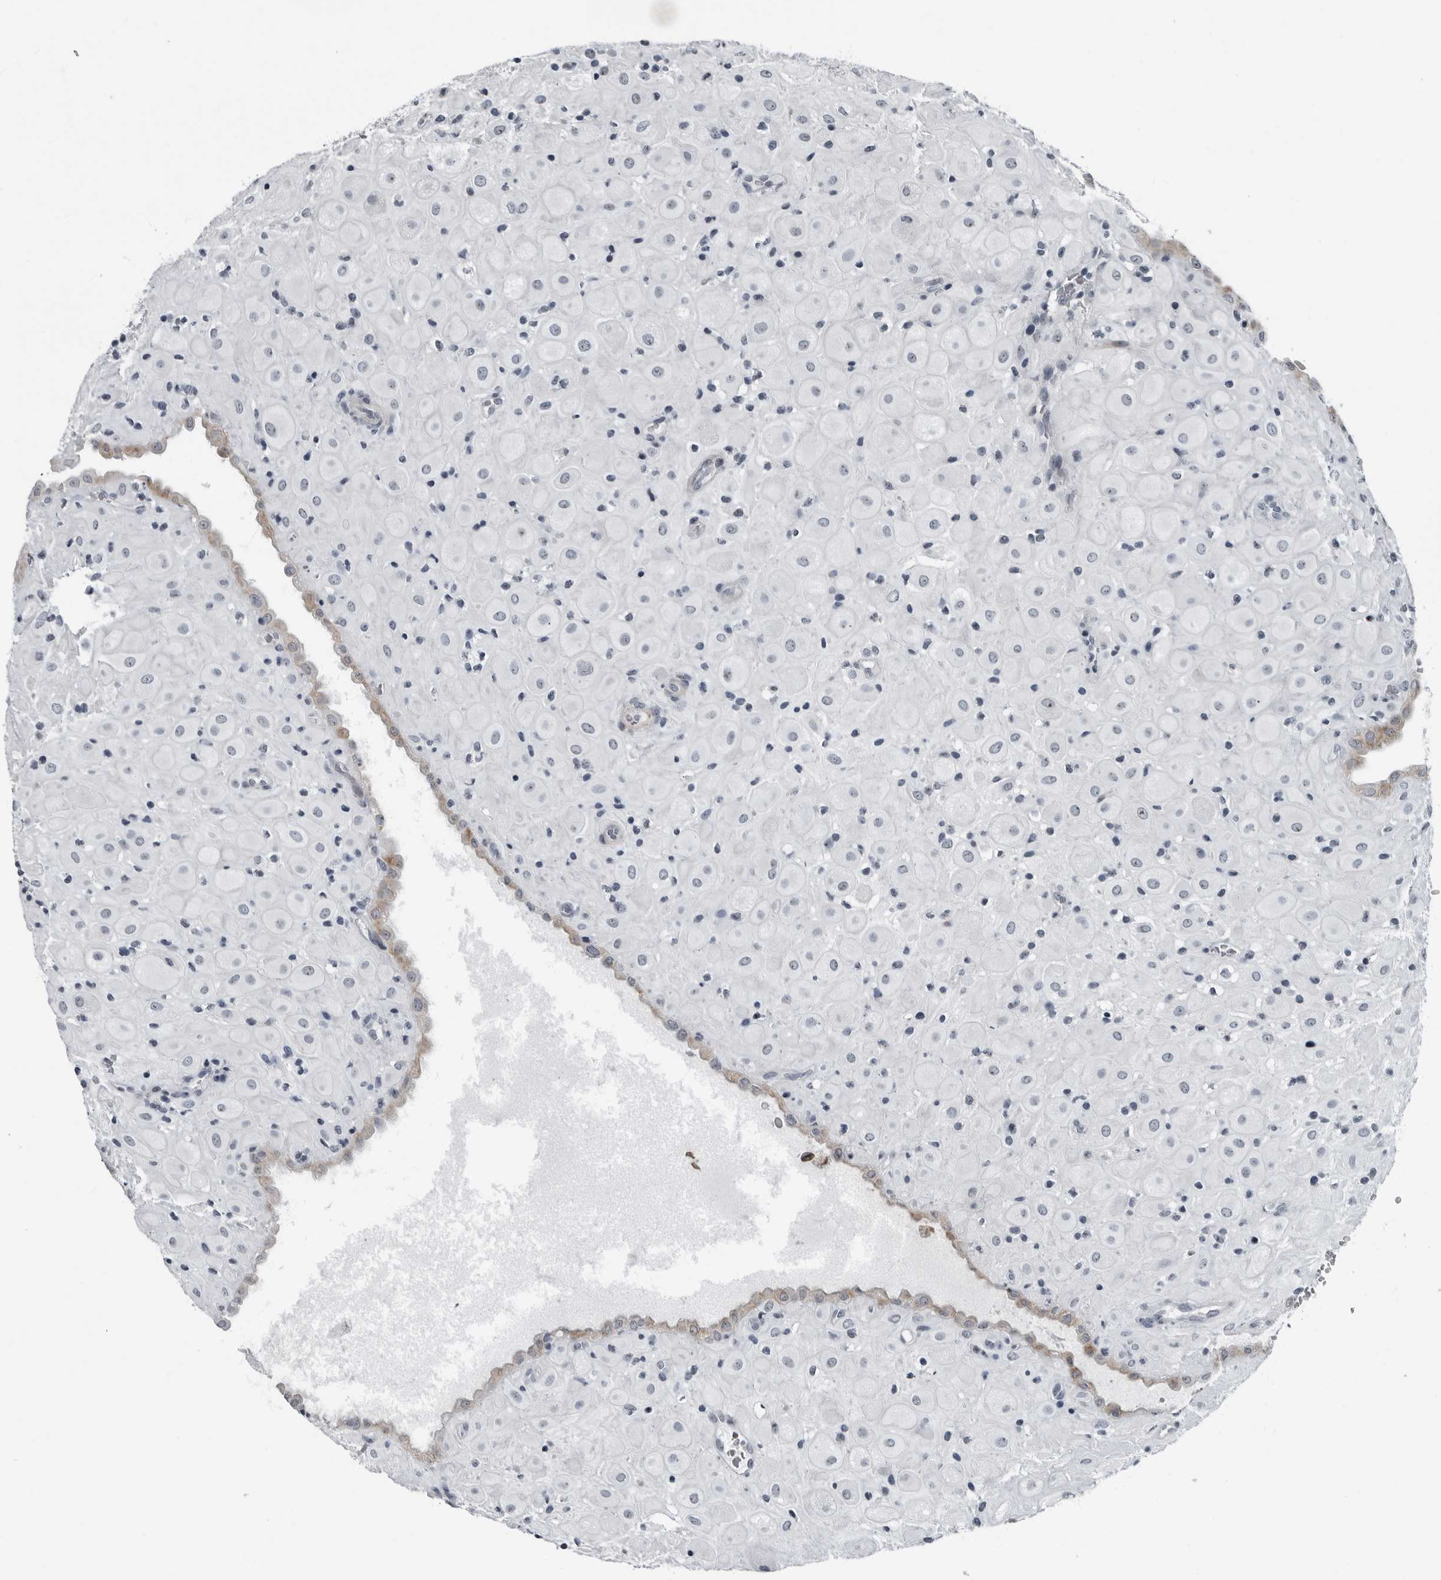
{"staining": {"intensity": "weak", "quantity": "<25%", "location": "cytoplasmic/membranous"}, "tissue": "placenta", "cell_type": "Decidual cells", "image_type": "normal", "snomed": [{"axis": "morphology", "description": "Normal tissue, NOS"}, {"axis": "topography", "description": "Placenta"}], "caption": "Decidual cells show no significant staining in normal placenta. (Stains: DAB immunohistochemistry (IHC) with hematoxylin counter stain, Microscopy: brightfield microscopy at high magnification).", "gene": "PDCD11", "patient": {"sex": "female", "age": 35}}